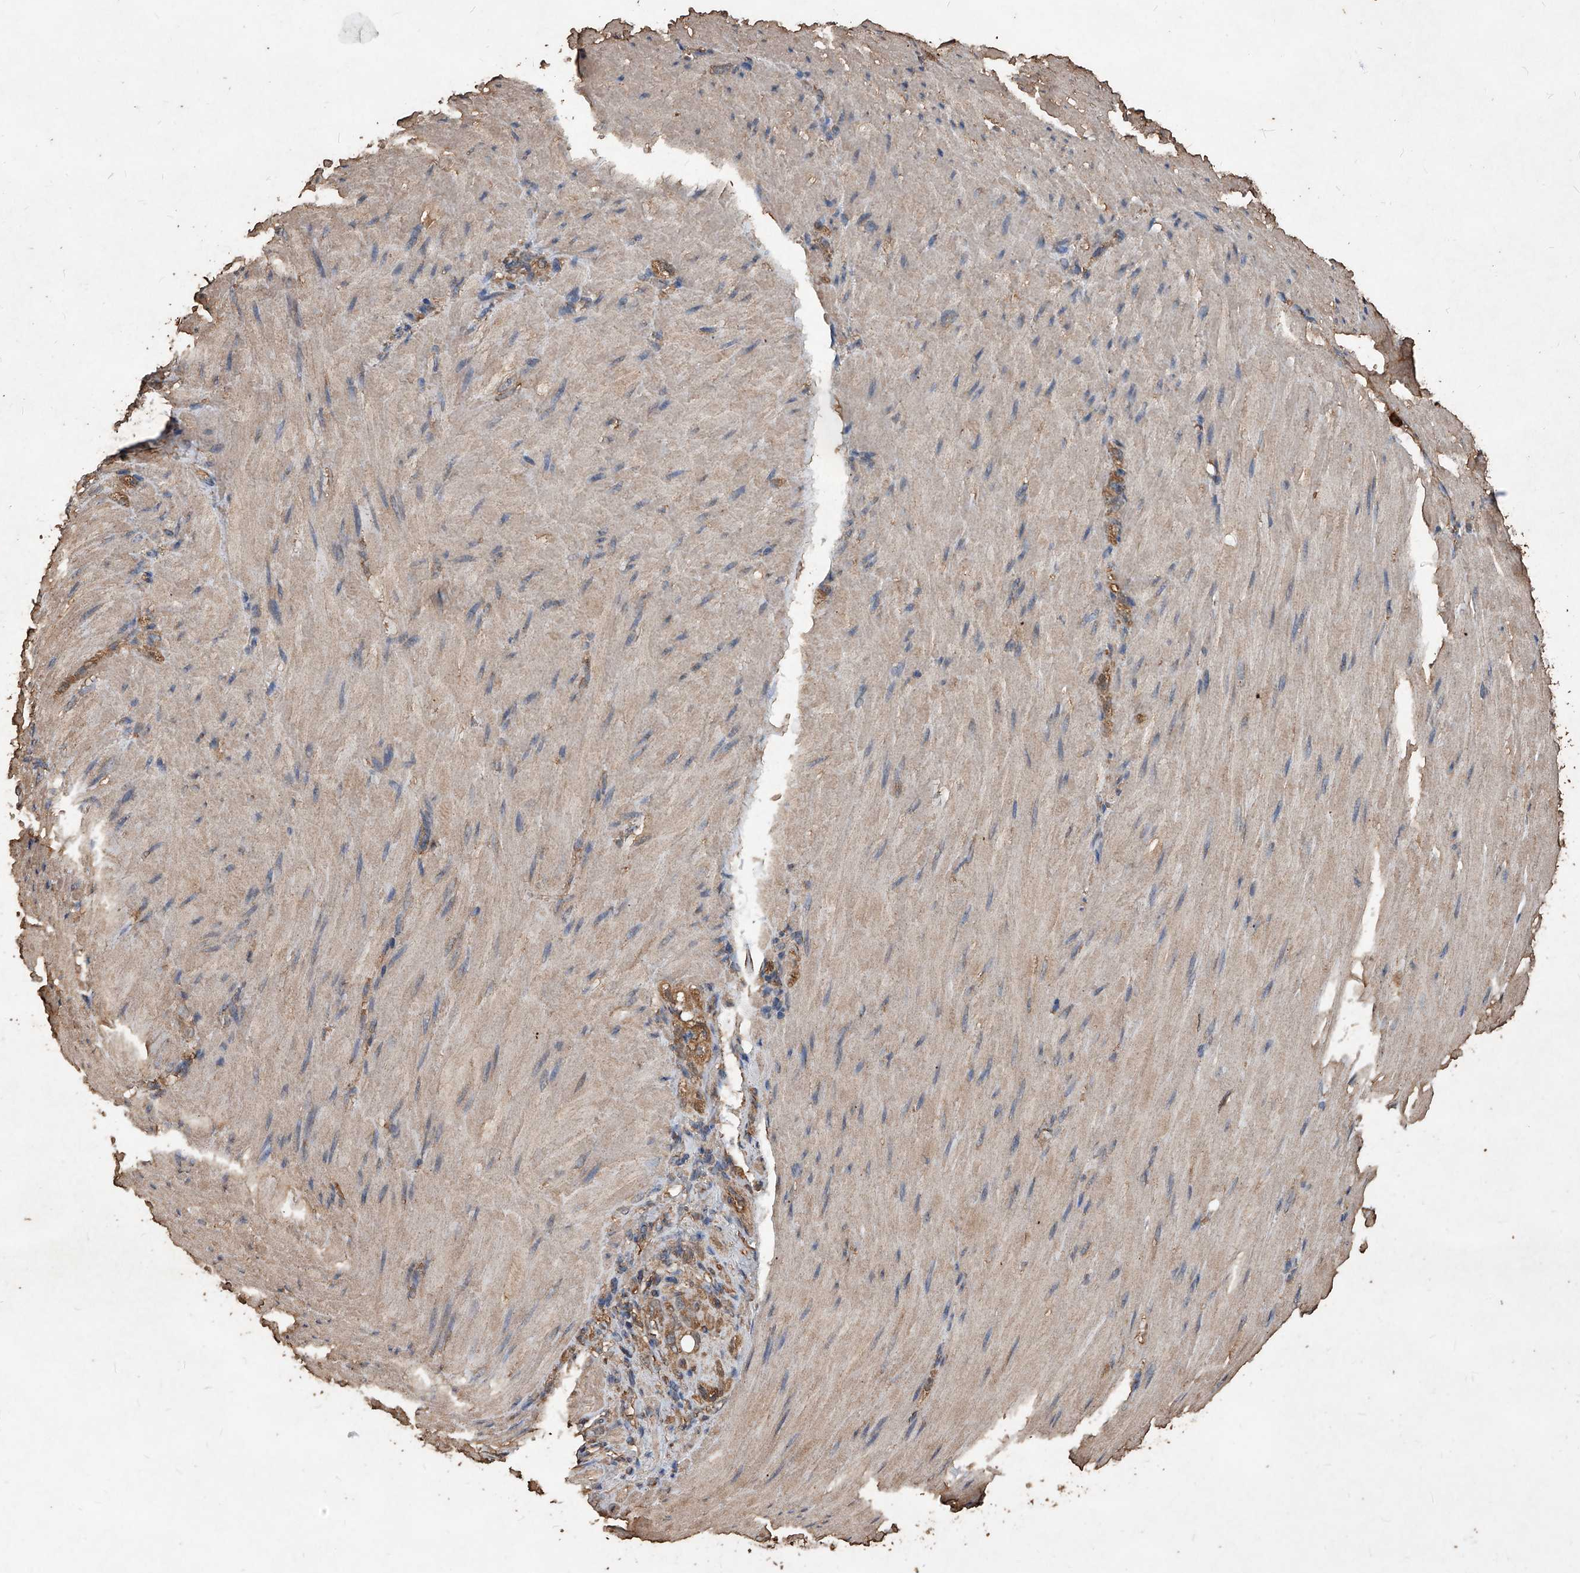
{"staining": {"intensity": "moderate", "quantity": ">75%", "location": "cytoplasmic/membranous"}, "tissue": "stomach cancer", "cell_type": "Tumor cells", "image_type": "cancer", "snomed": [{"axis": "morphology", "description": "Normal tissue, NOS"}, {"axis": "morphology", "description": "Adenocarcinoma, NOS"}, {"axis": "topography", "description": "Stomach"}], "caption": "Moderate cytoplasmic/membranous positivity is present in about >75% of tumor cells in stomach adenocarcinoma.", "gene": "UCP2", "patient": {"sex": "male", "age": 82}}